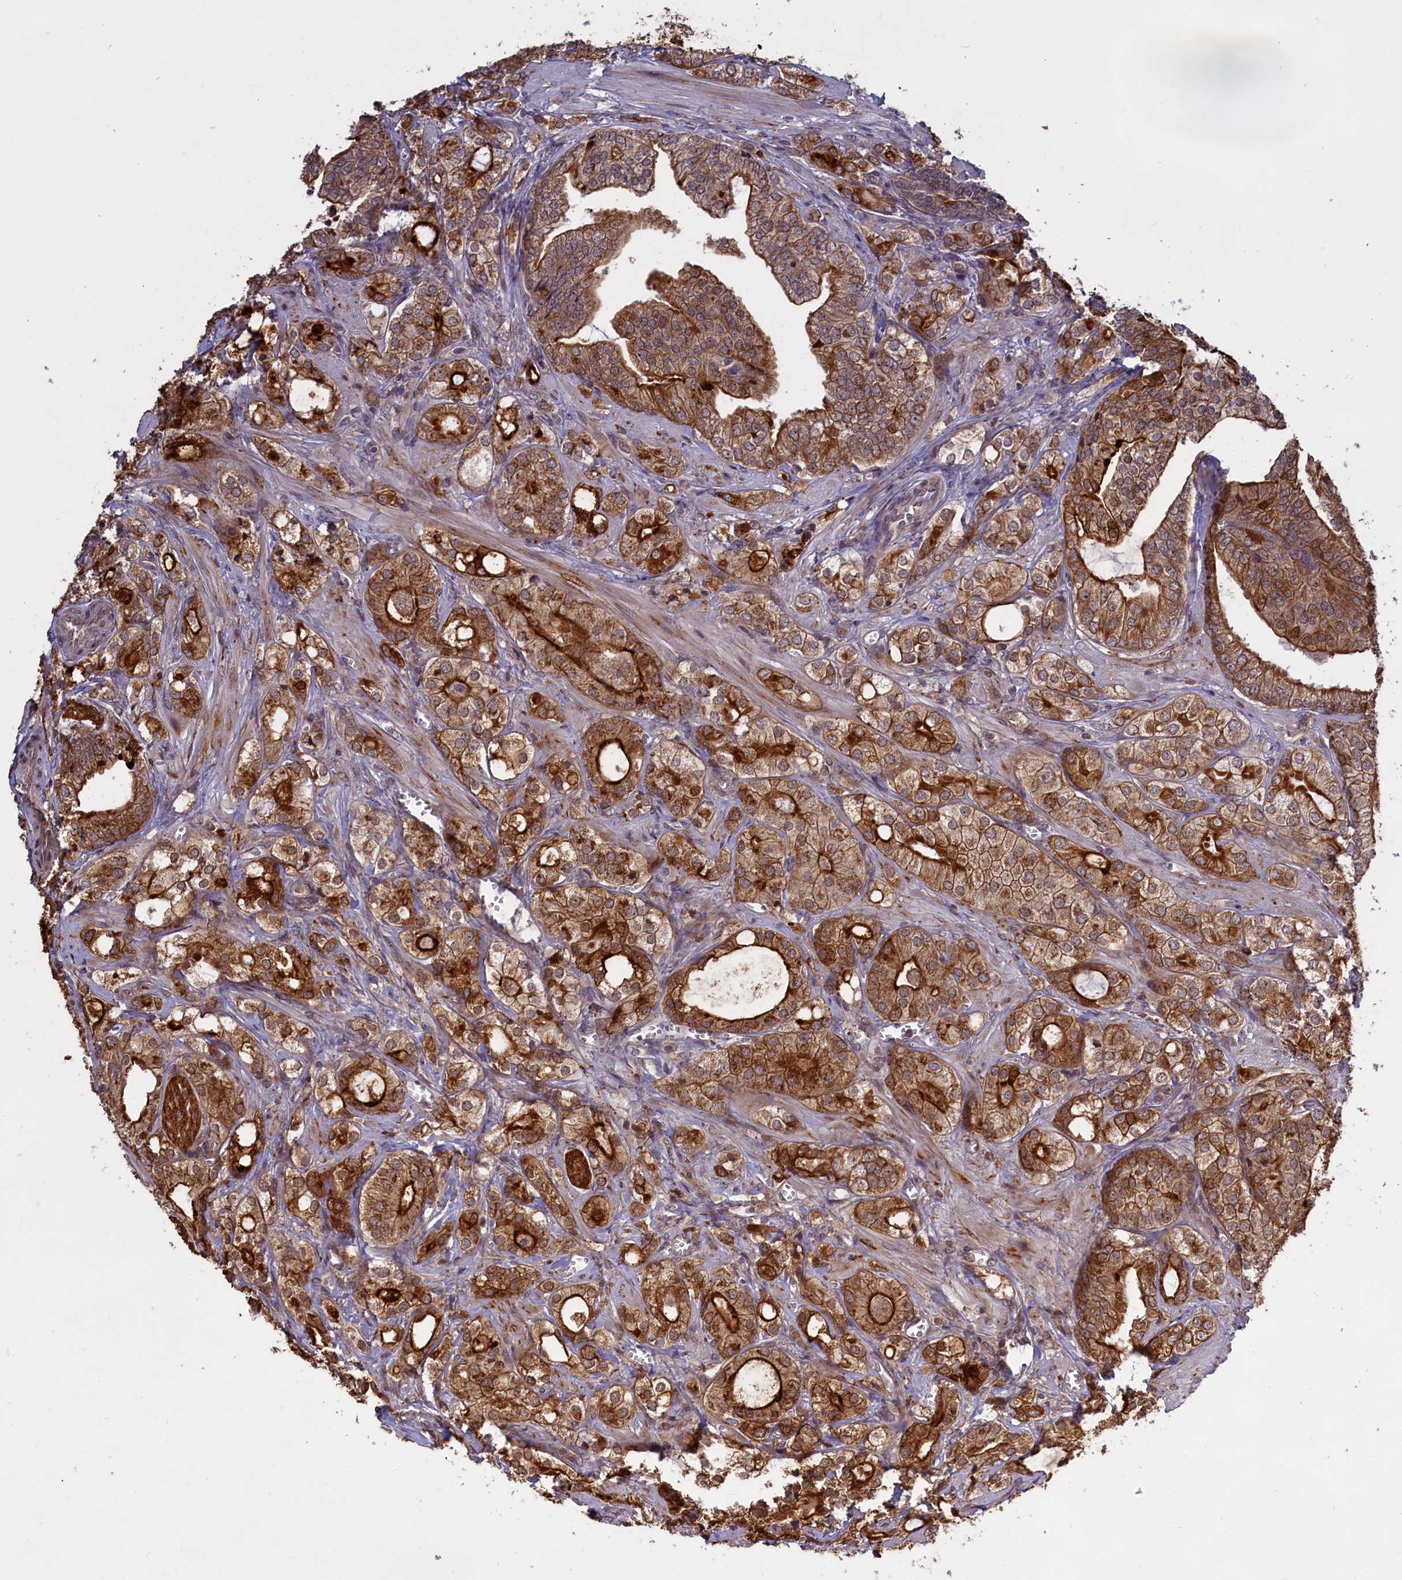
{"staining": {"intensity": "strong", "quantity": ">75%", "location": "cytoplasmic/membranous"}, "tissue": "prostate cancer", "cell_type": "Tumor cells", "image_type": "cancer", "snomed": [{"axis": "morphology", "description": "Adenocarcinoma, High grade"}, {"axis": "topography", "description": "Prostate"}], "caption": "Immunohistochemistry histopathology image of prostate cancer (high-grade adenocarcinoma) stained for a protein (brown), which displays high levels of strong cytoplasmic/membranous expression in approximately >75% of tumor cells.", "gene": "DENND1B", "patient": {"sex": "male", "age": 50}}